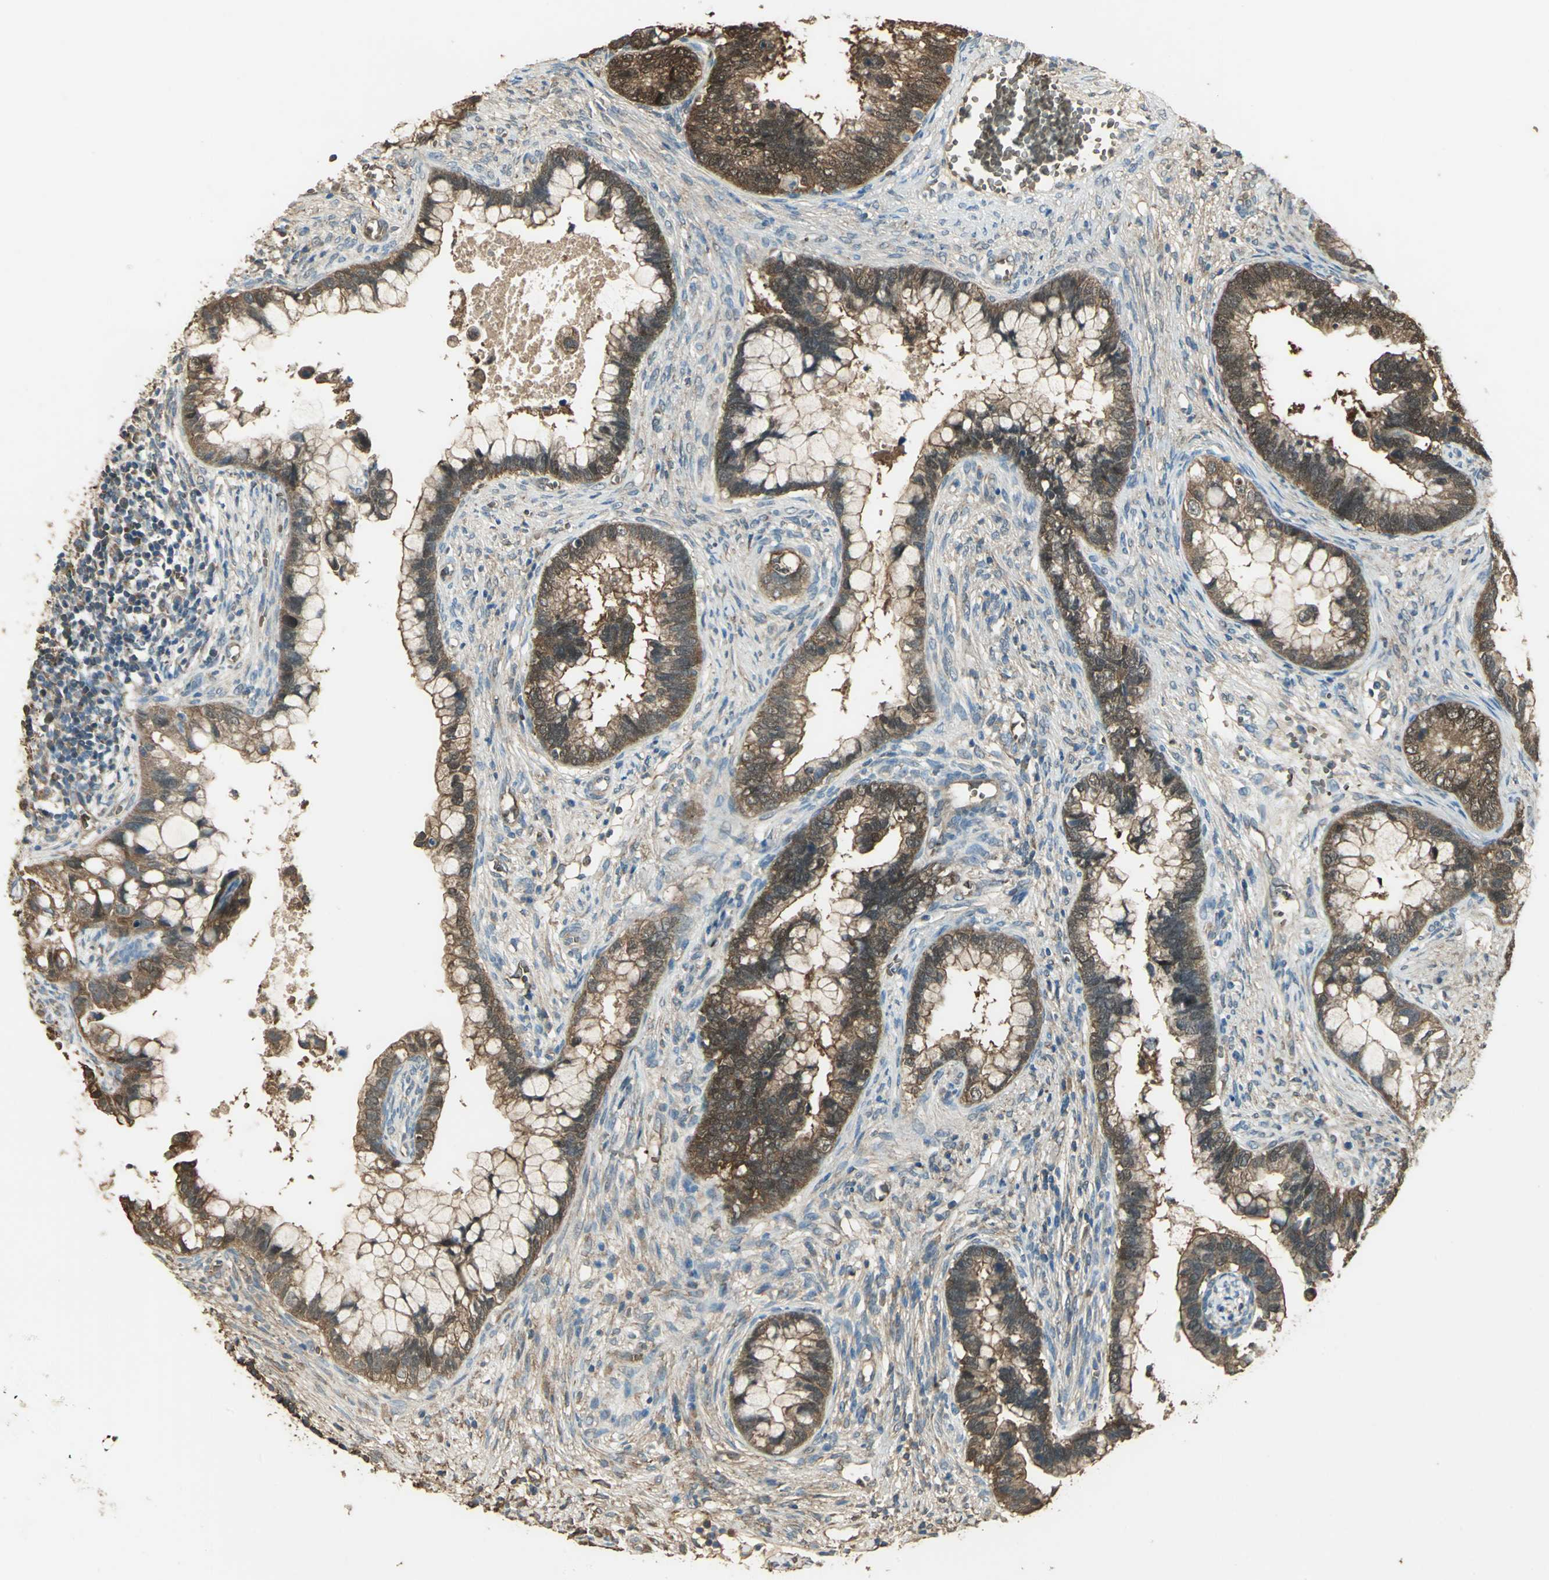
{"staining": {"intensity": "strong", "quantity": ">75%", "location": "cytoplasmic/membranous,nuclear"}, "tissue": "cervical cancer", "cell_type": "Tumor cells", "image_type": "cancer", "snomed": [{"axis": "morphology", "description": "Adenocarcinoma, NOS"}, {"axis": "topography", "description": "Cervix"}], "caption": "Cervical cancer (adenocarcinoma) stained for a protein (brown) displays strong cytoplasmic/membranous and nuclear positive staining in approximately >75% of tumor cells.", "gene": "DDAH1", "patient": {"sex": "female", "age": 44}}